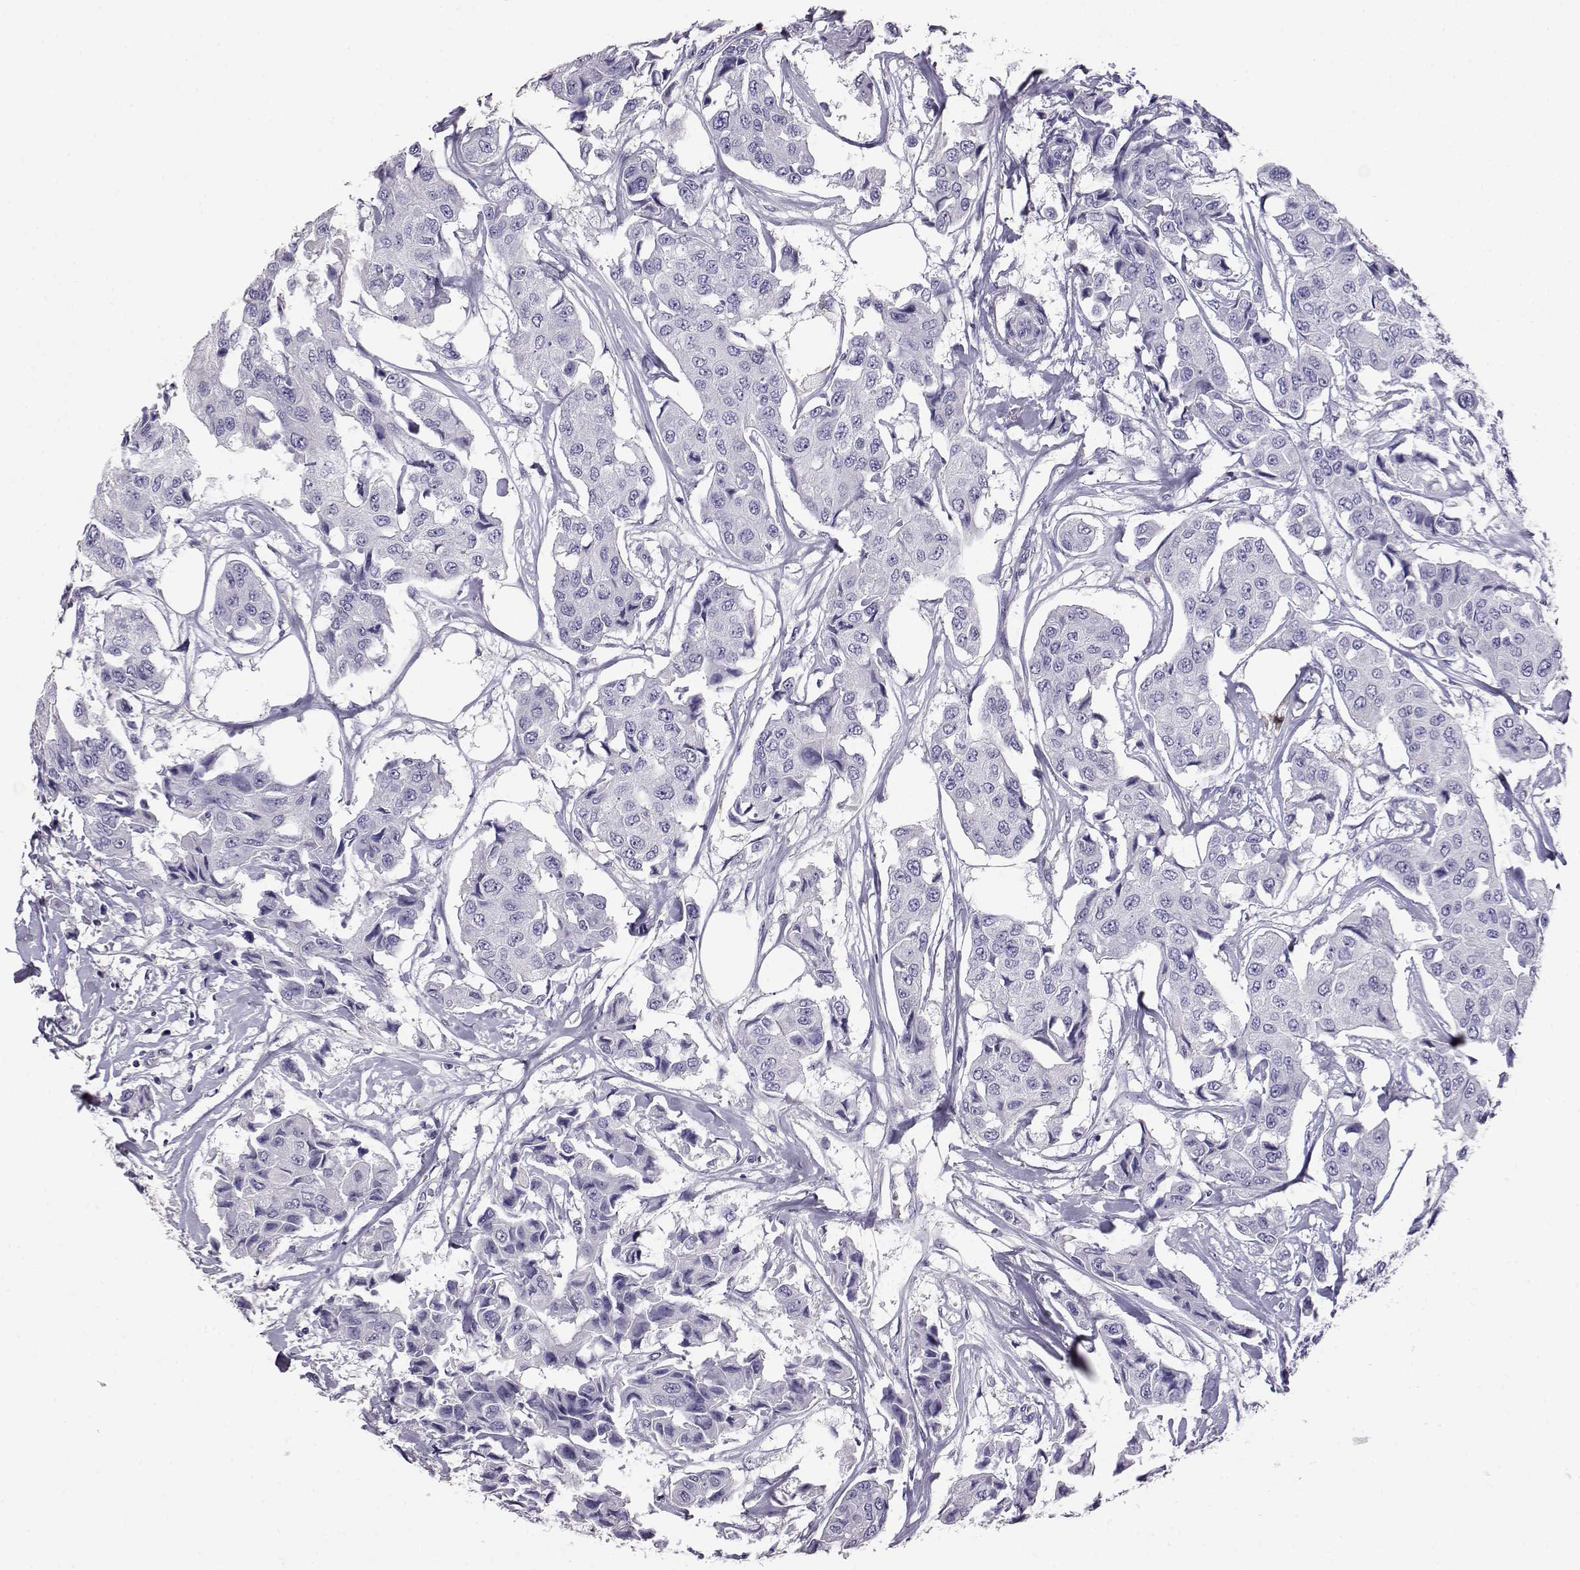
{"staining": {"intensity": "negative", "quantity": "none", "location": "none"}, "tissue": "breast cancer", "cell_type": "Tumor cells", "image_type": "cancer", "snomed": [{"axis": "morphology", "description": "Duct carcinoma"}, {"axis": "topography", "description": "Breast"}, {"axis": "topography", "description": "Lymph node"}], "caption": "Tumor cells are negative for protein expression in human infiltrating ductal carcinoma (breast).", "gene": "AKR1B1", "patient": {"sex": "female", "age": 80}}